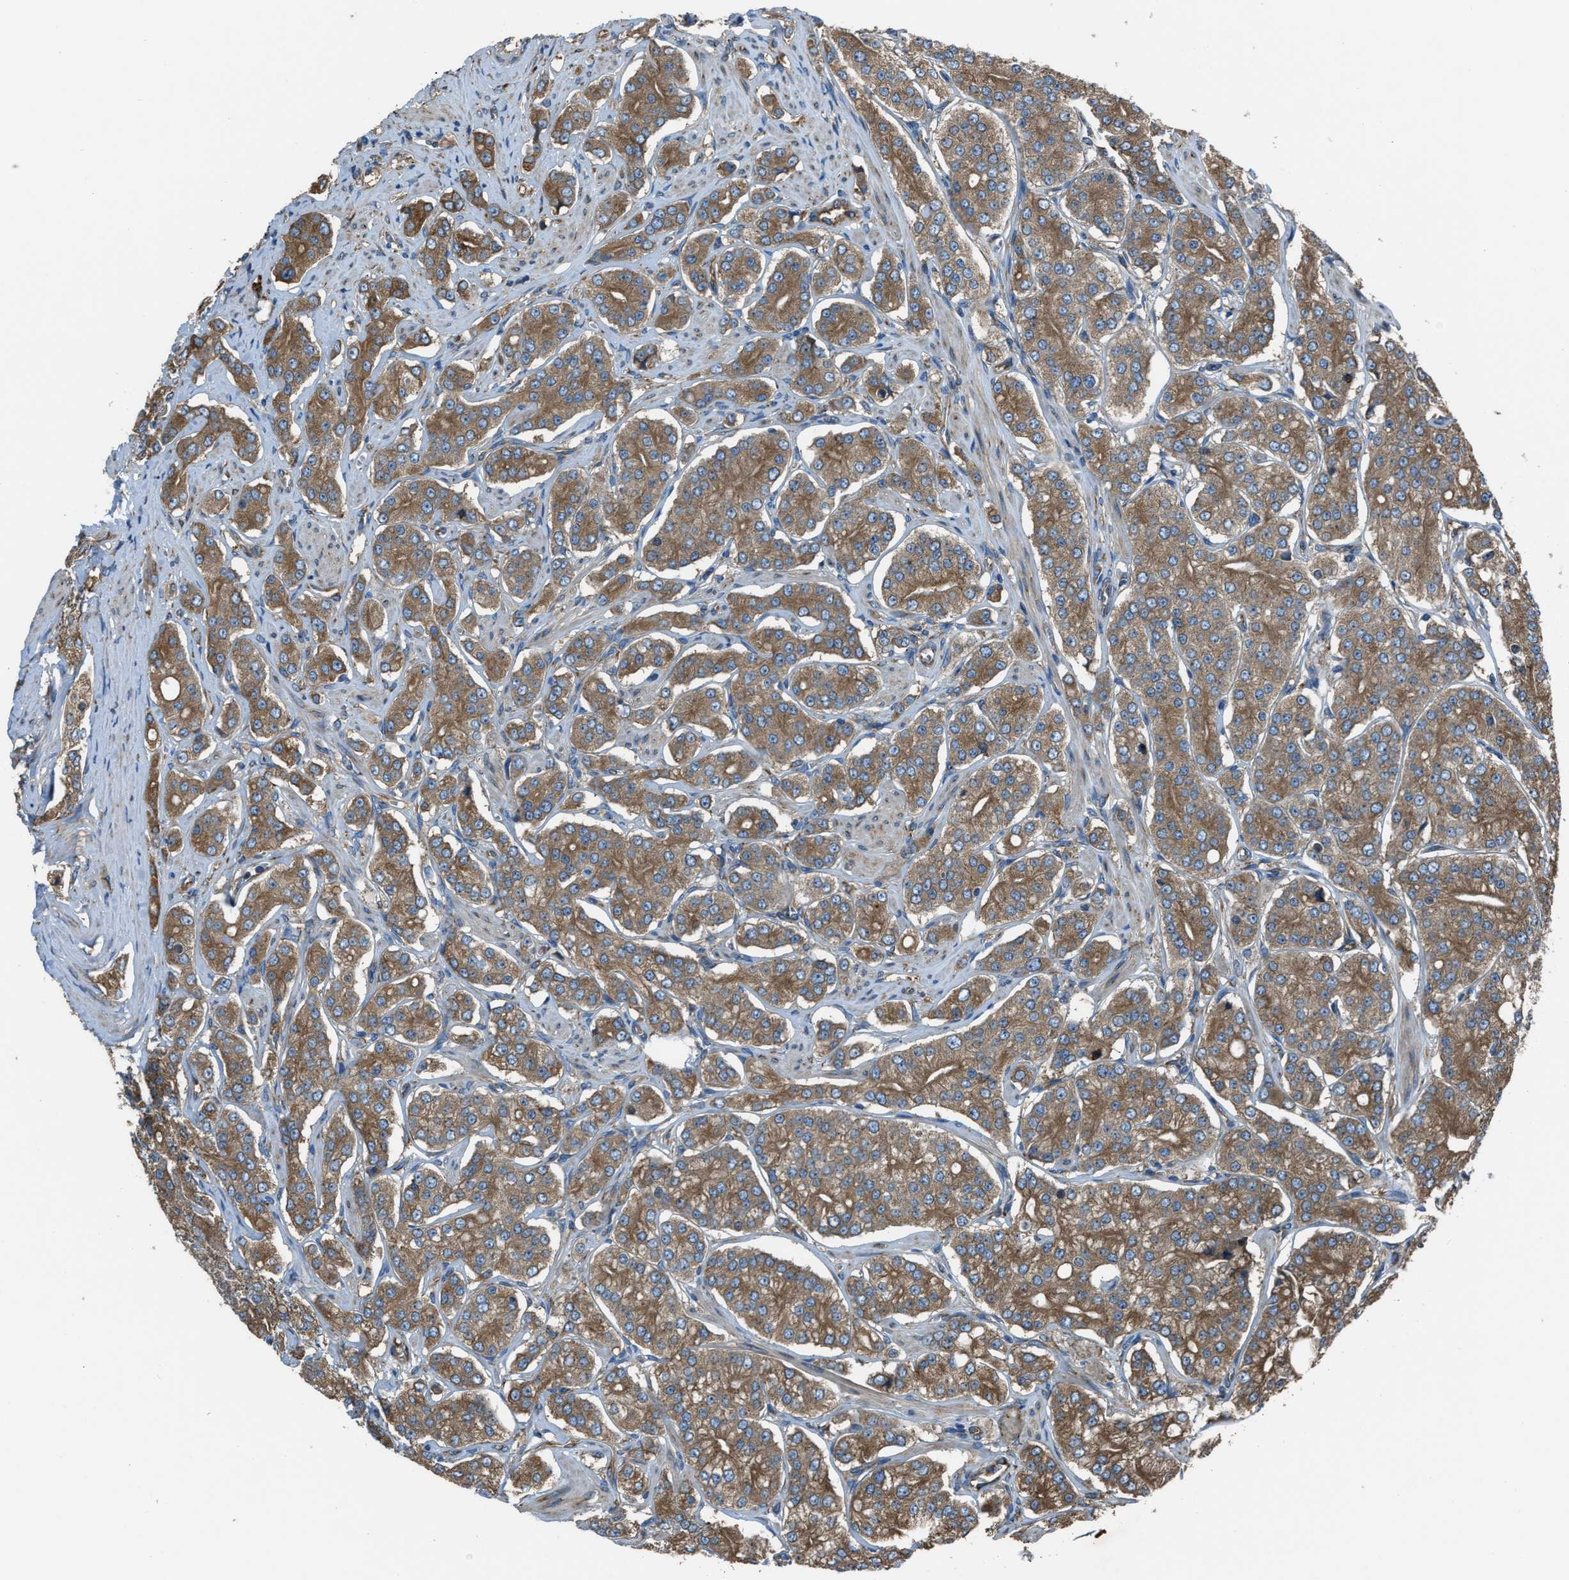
{"staining": {"intensity": "moderate", "quantity": ">75%", "location": "cytoplasmic/membranous"}, "tissue": "prostate cancer", "cell_type": "Tumor cells", "image_type": "cancer", "snomed": [{"axis": "morphology", "description": "Adenocarcinoma, Low grade"}, {"axis": "topography", "description": "Prostate"}], "caption": "Immunohistochemical staining of human prostate cancer (adenocarcinoma (low-grade)) reveals medium levels of moderate cytoplasmic/membranous staining in approximately >75% of tumor cells. Ihc stains the protein in brown and the nuclei are stained blue.", "gene": "TRPC1", "patient": {"sex": "male", "age": 69}}